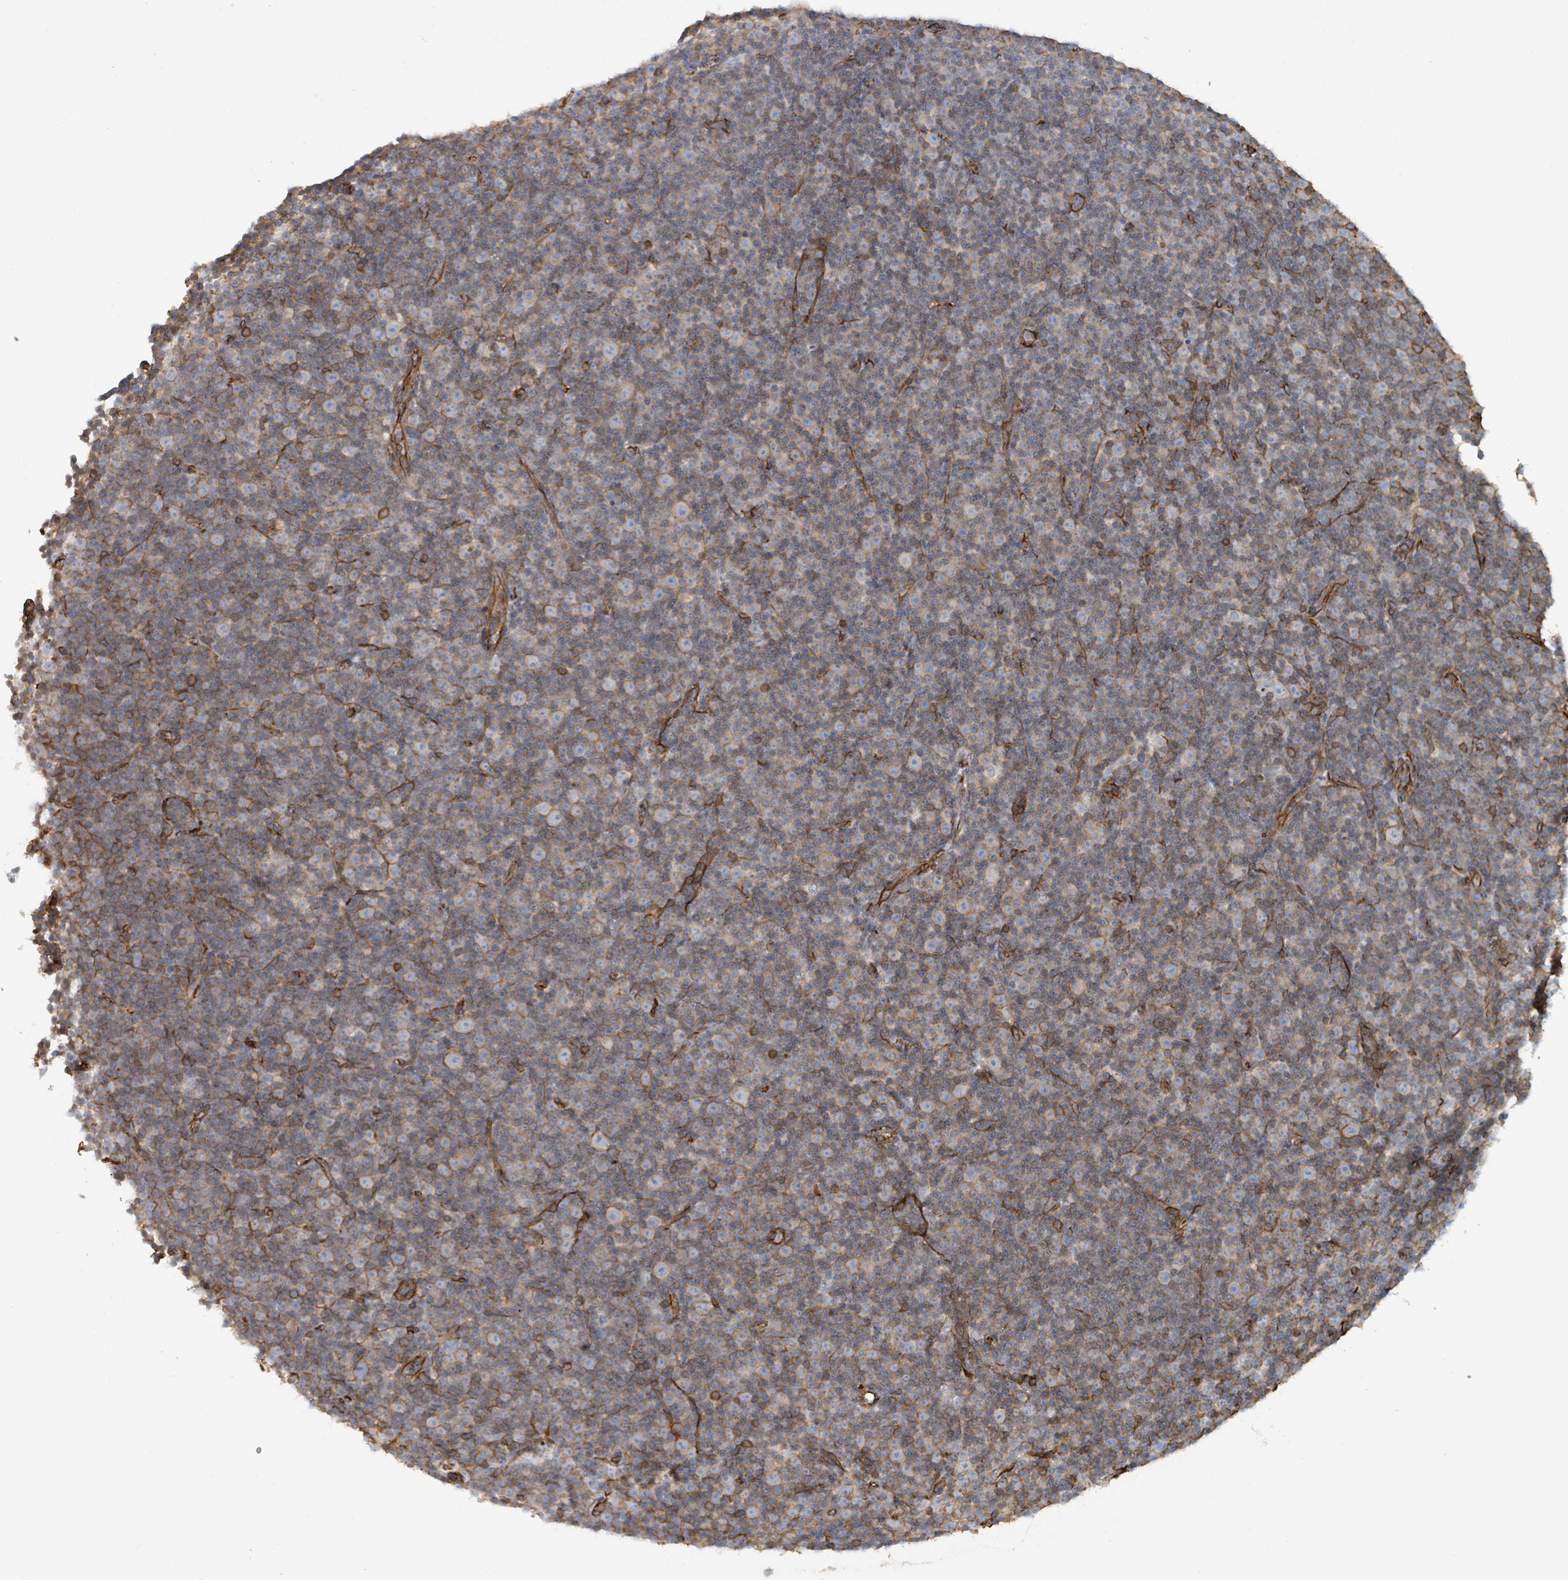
{"staining": {"intensity": "weak", "quantity": "25%-75%", "location": "cytoplasmic/membranous"}, "tissue": "lymphoma", "cell_type": "Tumor cells", "image_type": "cancer", "snomed": [{"axis": "morphology", "description": "Malignant lymphoma, non-Hodgkin's type, Low grade"}, {"axis": "topography", "description": "Lymph node"}], "caption": "The immunohistochemical stain shows weak cytoplasmic/membranous staining in tumor cells of low-grade malignant lymphoma, non-Hodgkin's type tissue.", "gene": "LDOC1", "patient": {"sex": "female", "age": 67}}